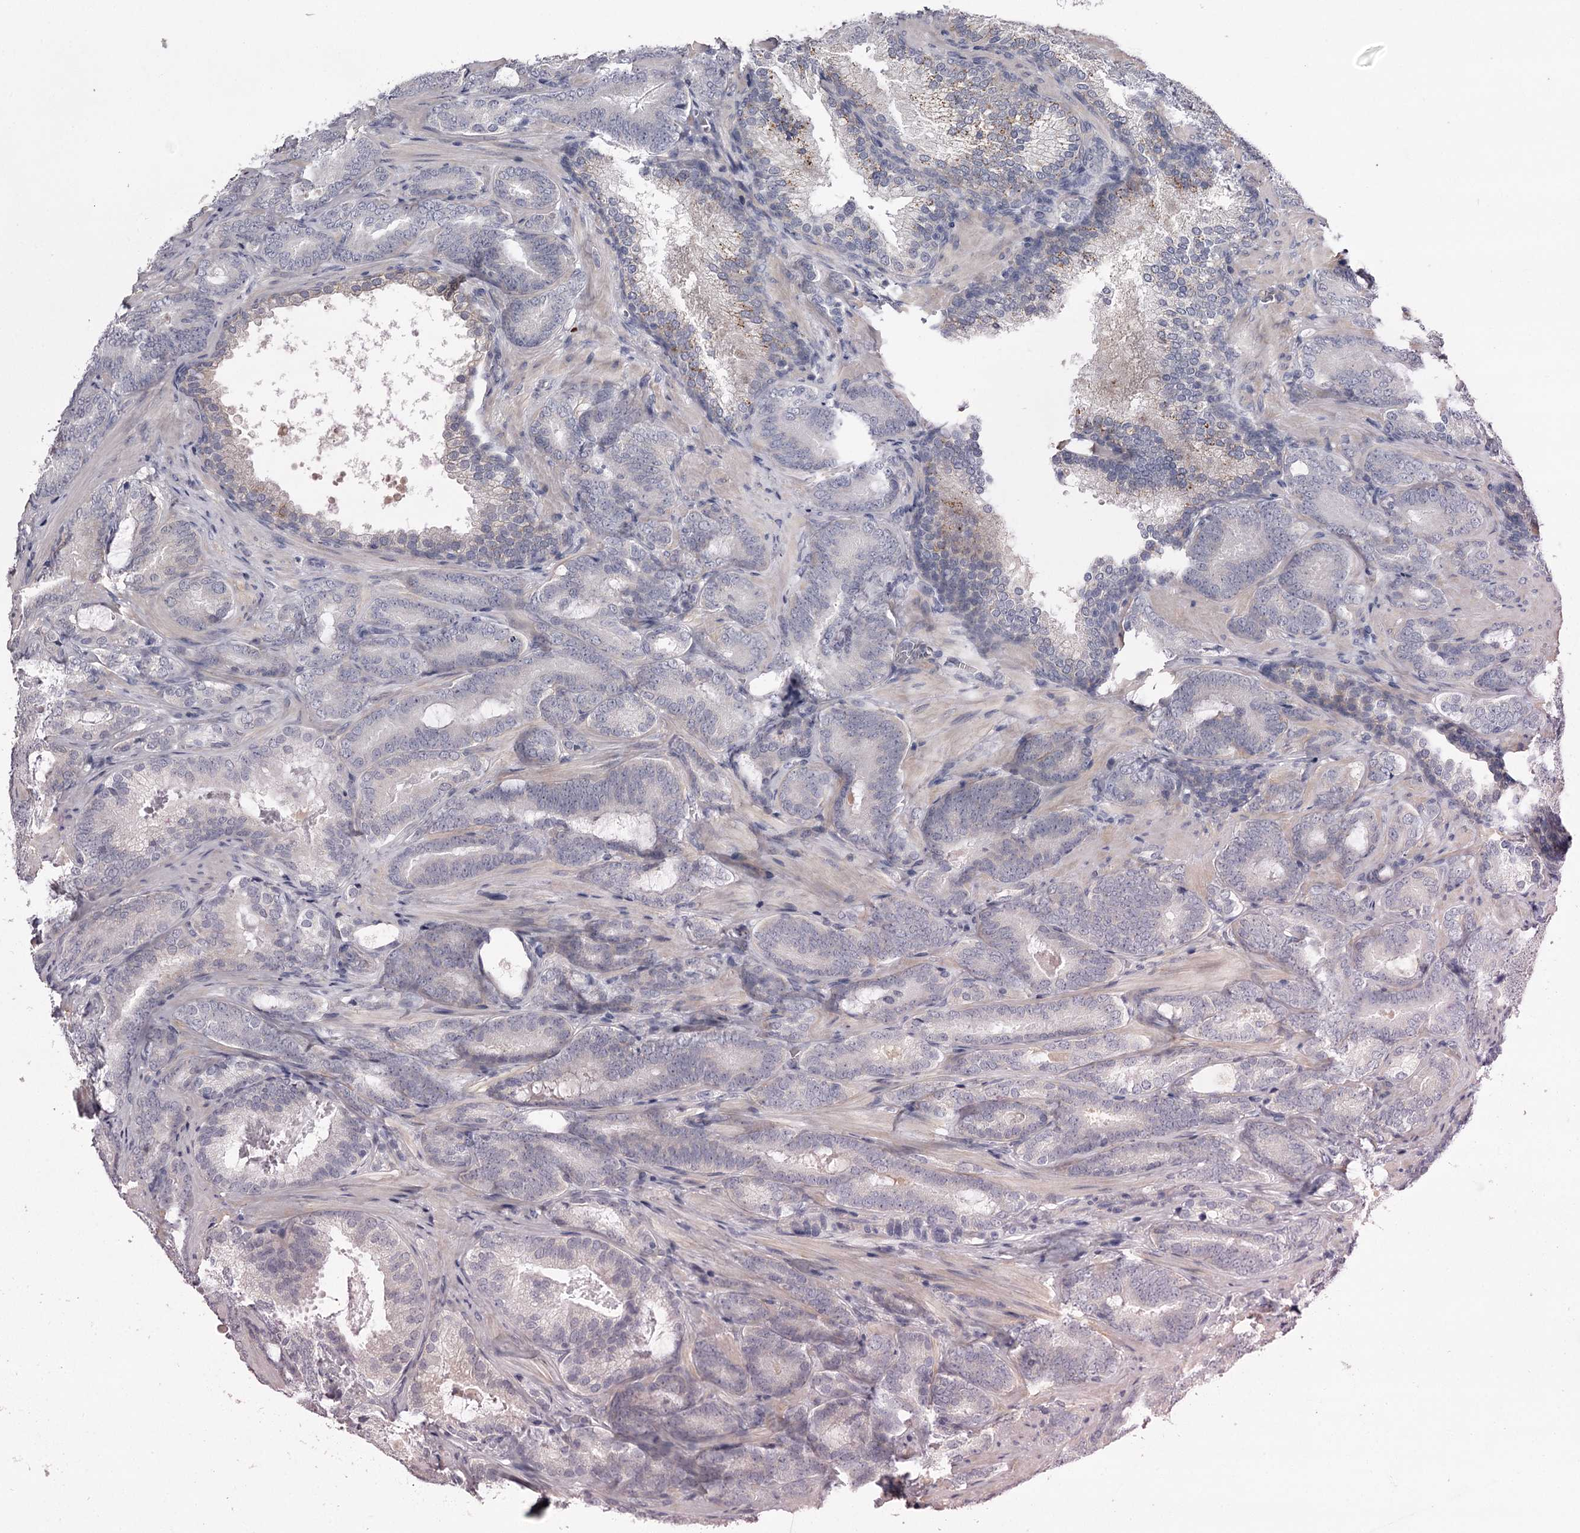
{"staining": {"intensity": "negative", "quantity": "none", "location": "none"}, "tissue": "prostate cancer", "cell_type": "Tumor cells", "image_type": "cancer", "snomed": [{"axis": "morphology", "description": "Adenocarcinoma, Low grade"}, {"axis": "topography", "description": "Prostate"}], "caption": "Protein analysis of prostate adenocarcinoma (low-grade) reveals no significant expression in tumor cells.", "gene": "FDXACB1", "patient": {"sex": "male", "age": 60}}